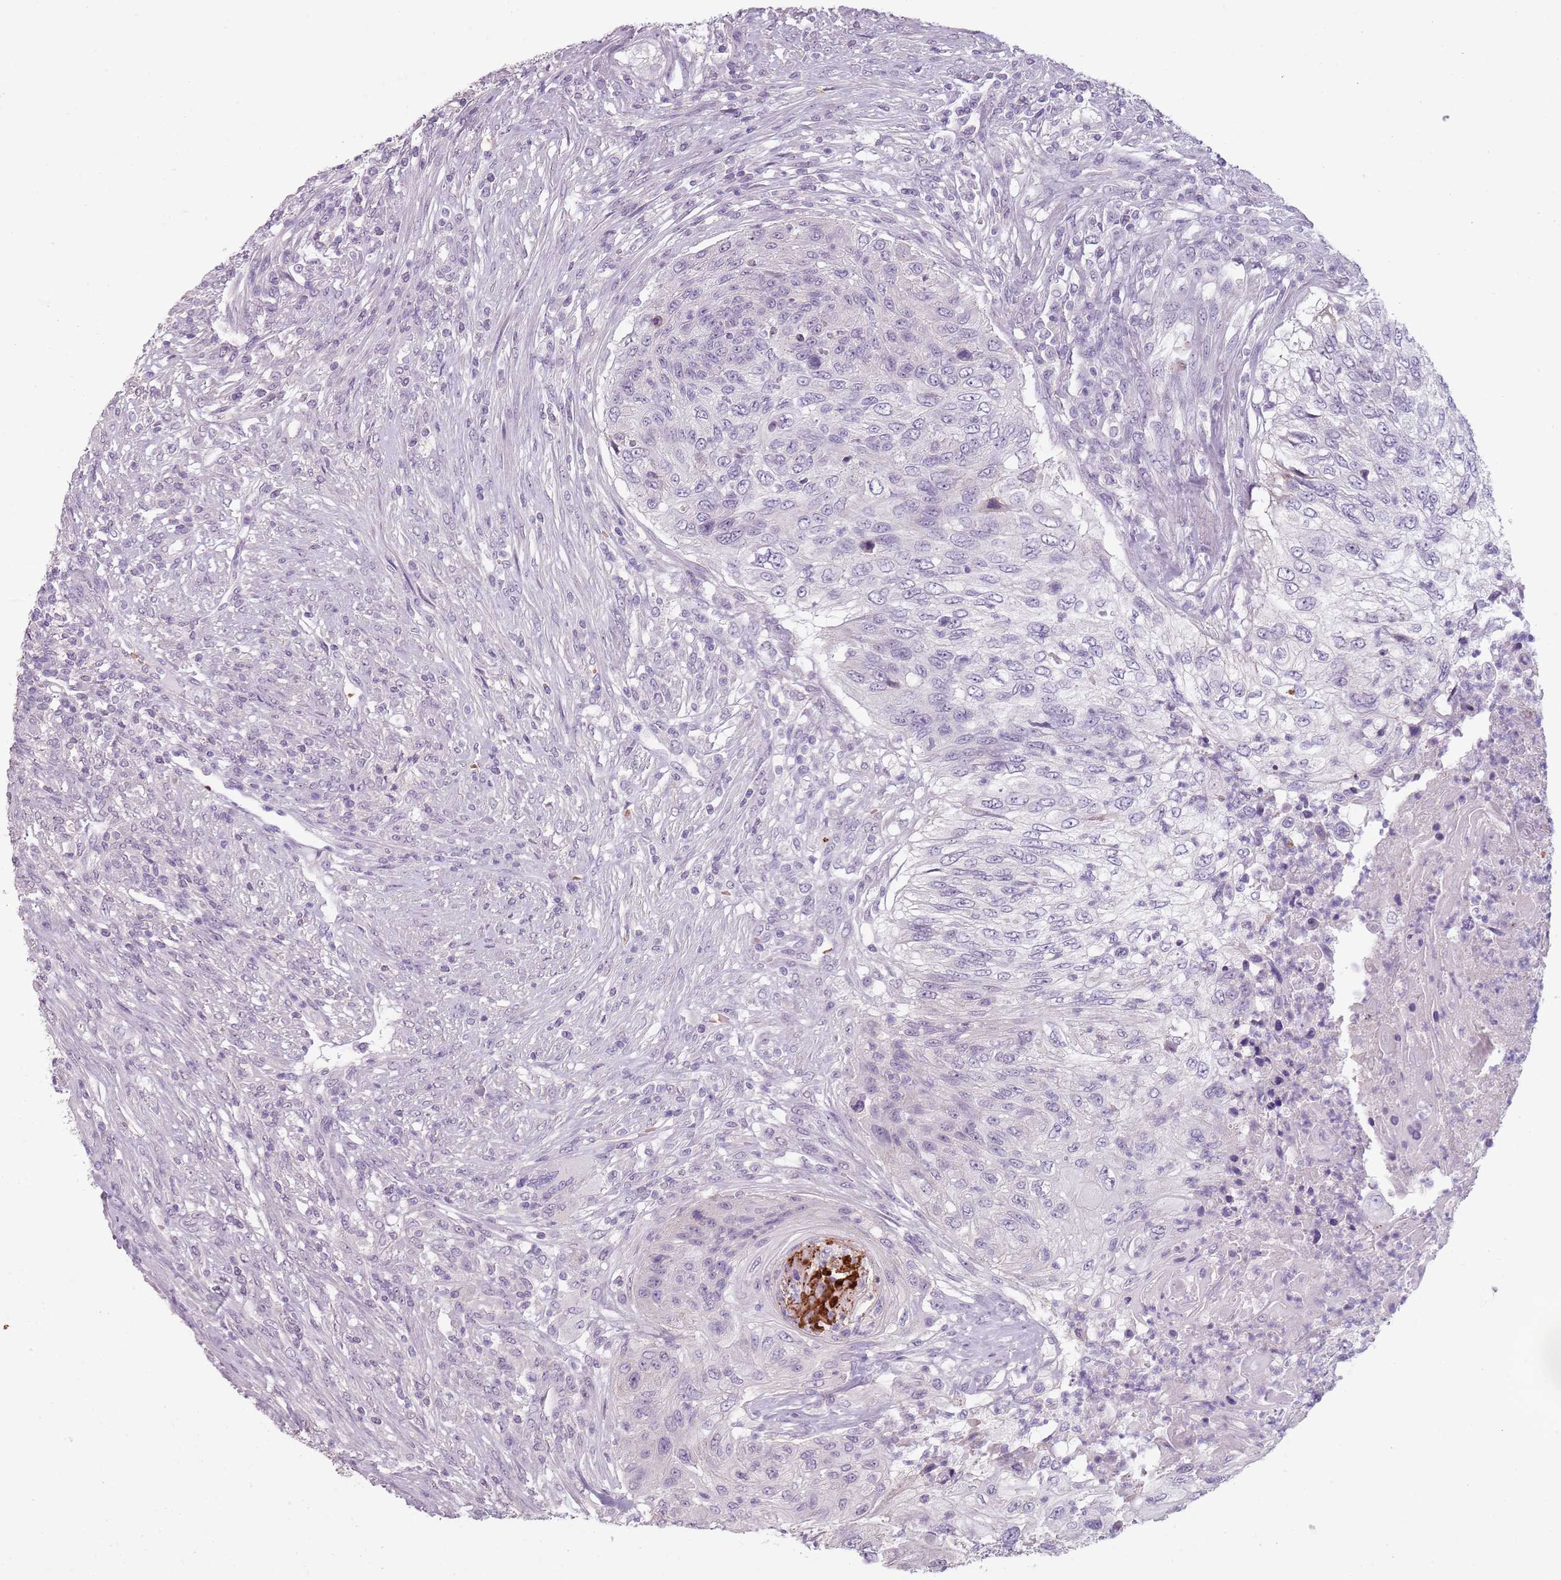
{"staining": {"intensity": "negative", "quantity": "none", "location": "none"}, "tissue": "urothelial cancer", "cell_type": "Tumor cells", "image_type": "cancer", "snomed": [{"axis": "morphology", "description": "Urothelial carcinoma, High grade"}, {"axis": "topography", "description": "Urinary bladder"}], "caption": "Immunohistochemistry of high-grade urothelial carcinoma reveals no positivity in tumor cells.", "gene": "PIEZO1", "patient": {"sex": "female", "age": 60}}